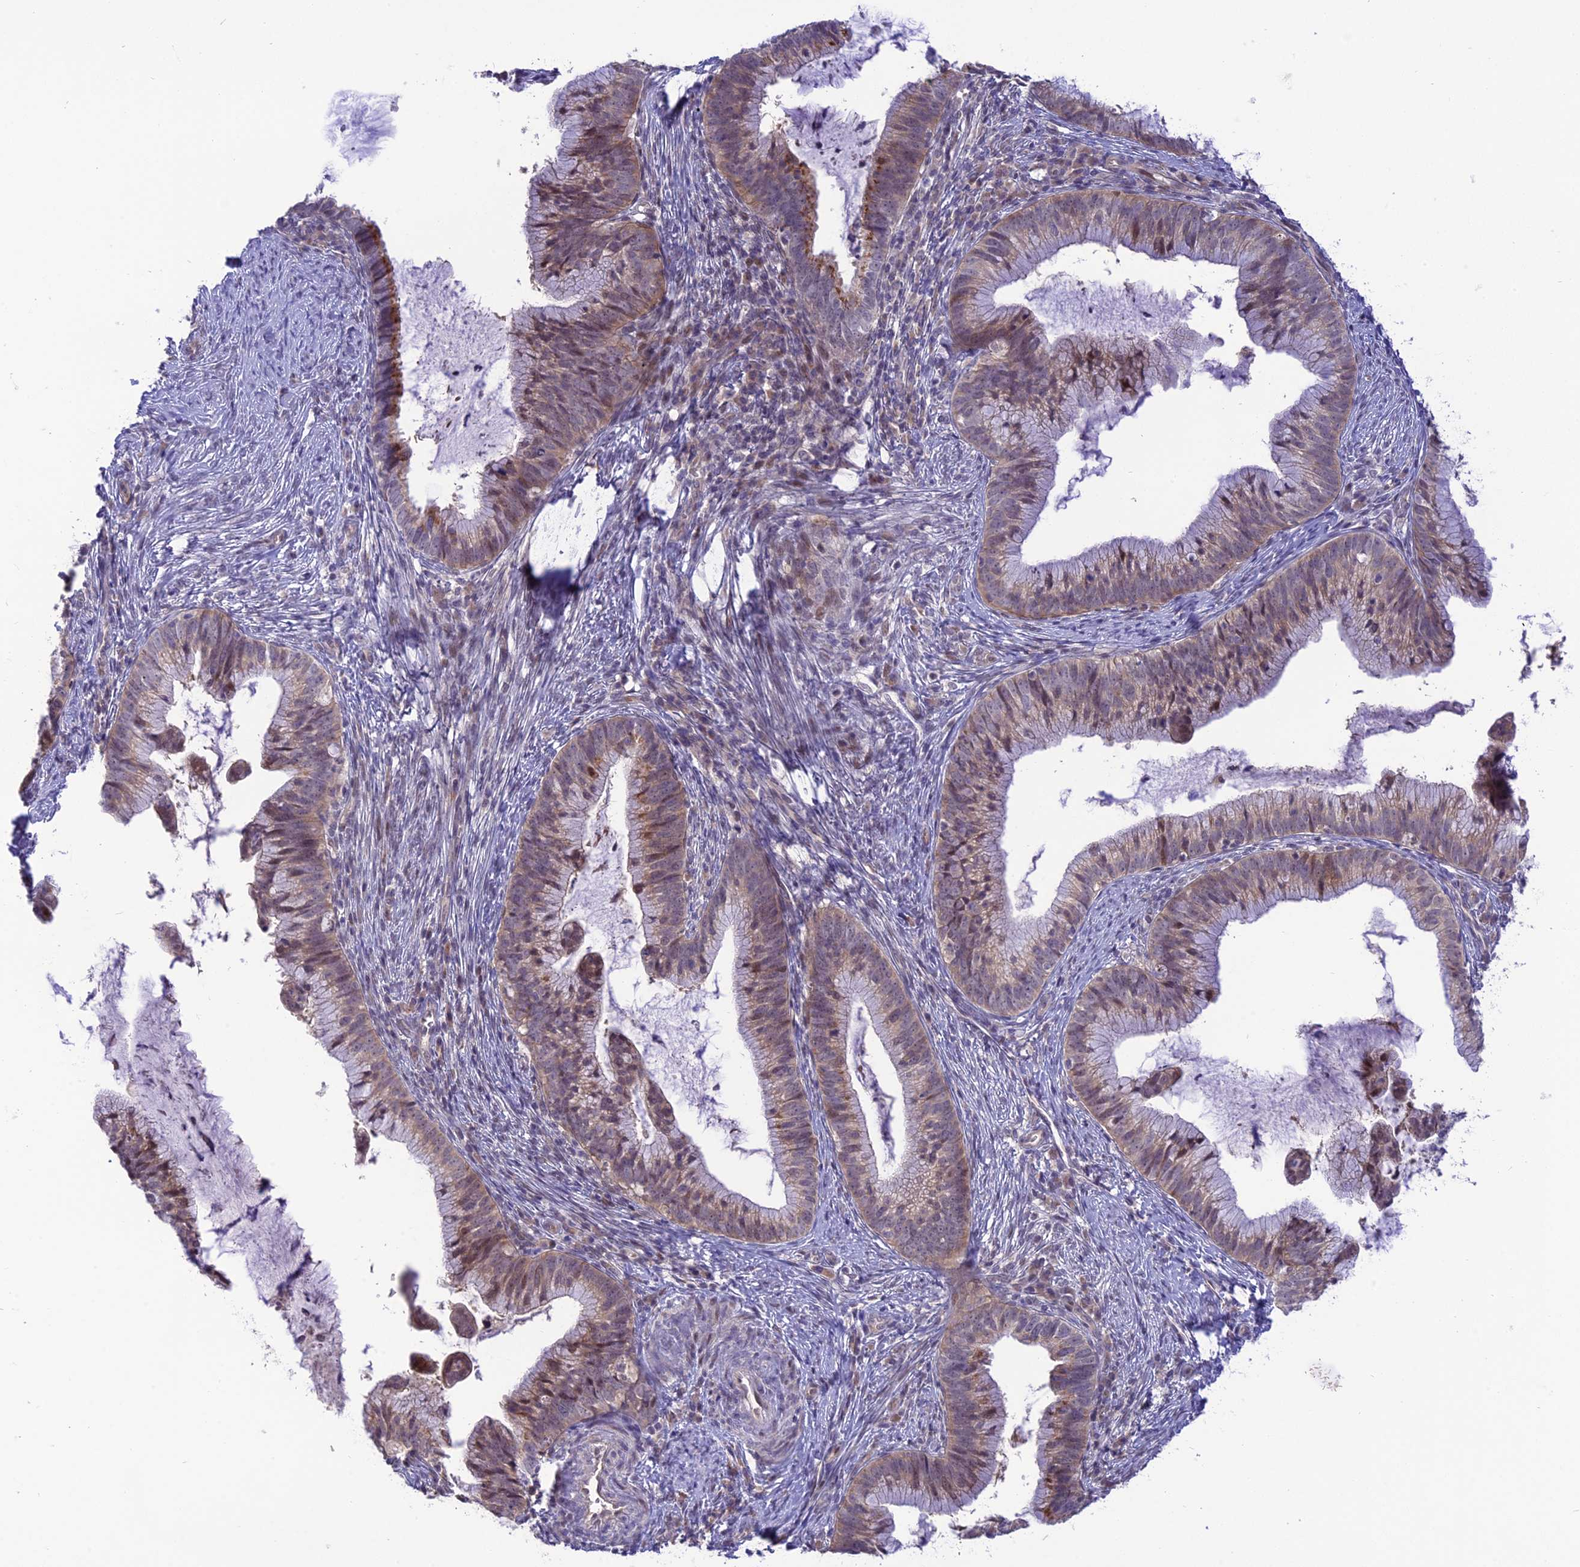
{"staining": {"intensity": "weak", "quantity": ">75%", "location": "cytoplasmic/membranous,nuclear"}, "tissue": "cervical cancer", "cell_type": "Tumor cells", "image_type": "cancer", "snomed": [{"axis": "morphology", "description": "Adenocarcinoma, NOS"}, {"axis": "topography", "description": "Cervix"}], "caption": "Immunohistochemistry image of human cervical cancer stained for a protein (brown), which shows low levels of weak cytoplasmic/membranous and nuclear positivity in approximately >75% of tumor cells.", "gene": "ZNF837", "patient": {"sex": "female", "age": 36}}